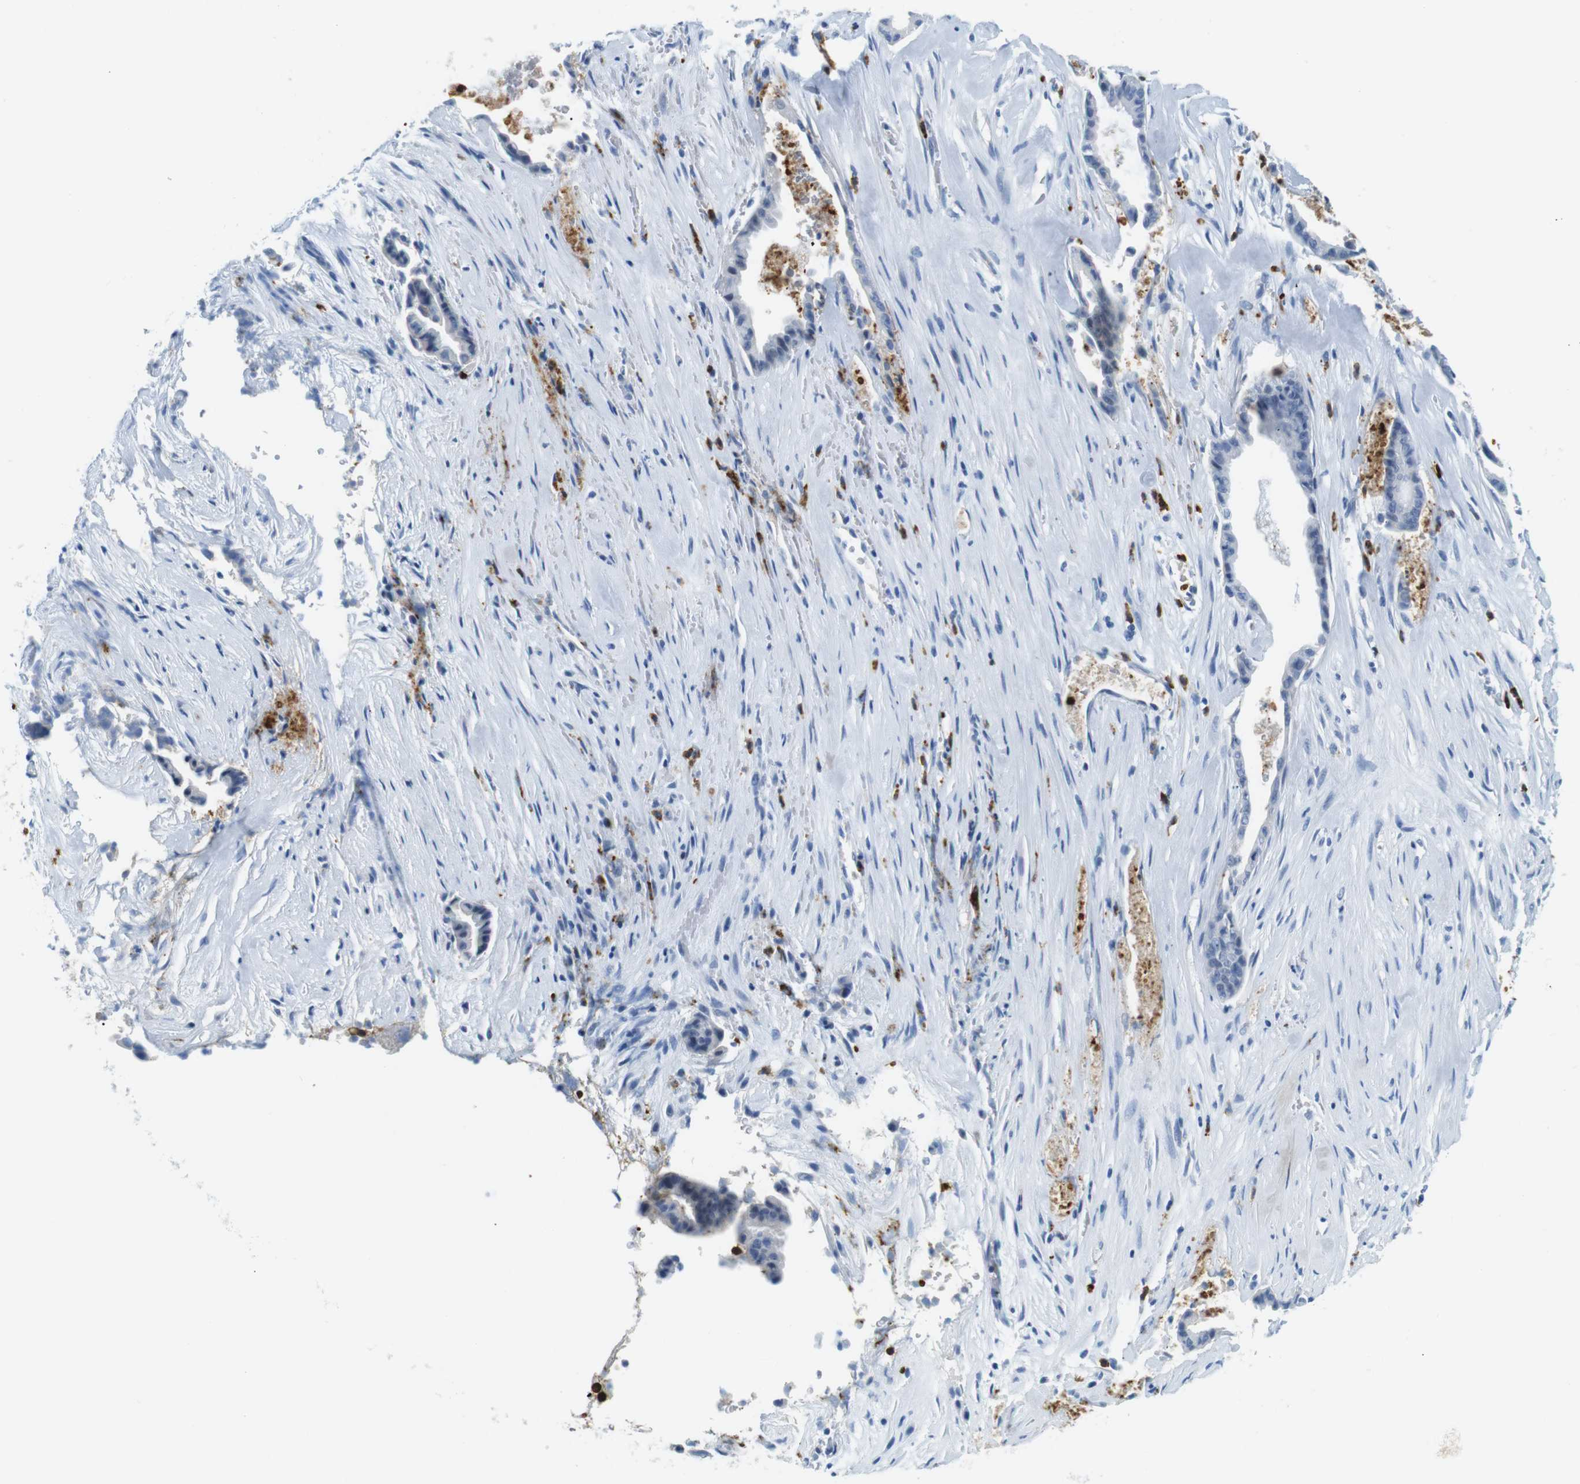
{"staining": {"intensity": "negative", "quantity": "none", "location": "none"}, "tissue": "liver cancer", "cell_type": "Tumor cells", "image_type": "cancer", "snomed": [{"axis": "morphology", "description": "Cholangiocarcinoma"}, {"axis": "topography", "description": "Liver"}], "caption": "Histopathology image shows no significant protein positivity in tumor cells of liver cancer (cholangiocarcinoma). (Immunohistochemistry (ihc), brightfield microscopy, high magnification).", "gene": "MCEMP1", "patient": {"sex": "female", "age": 55}}